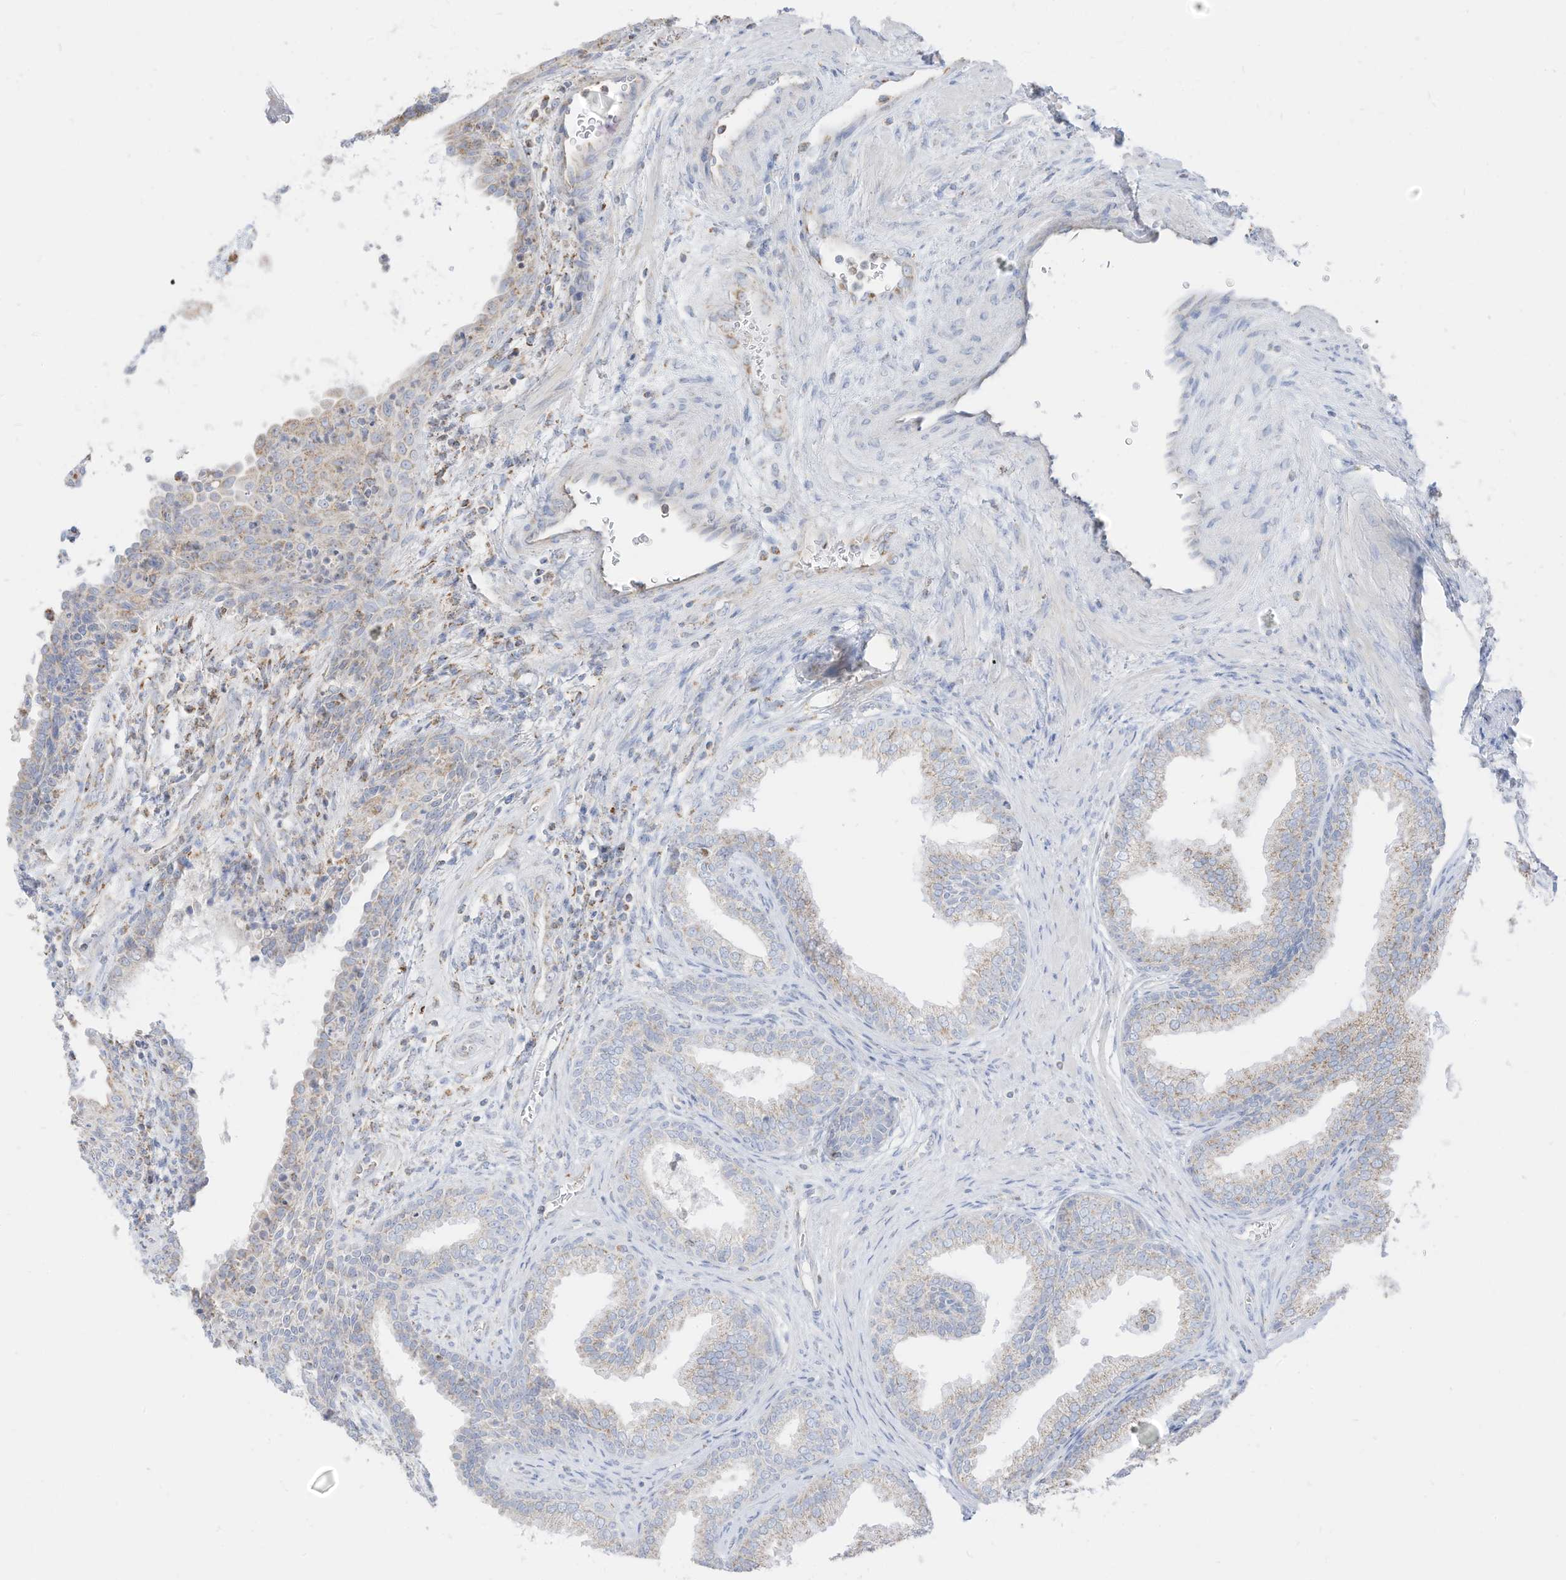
{"staining": {"intensity": "weak", "quantity": "25%-75%", "location": "cytoplasmic/membranous"}, "tissue": "prostate", "cell_type": "Glandular cells", "image_type": "normal", "snomed": [{"axis": "morphology", "description": "Normal tissue, NOS"}, {"axis": "topography", "description": "Prostate"}], "caption": "The immunohistochemical stain labels weak cytoplasmic/membranous expression in glandular cells of normal prostate.", "gene": "ETHE1", "patient": {"sex": "male", "age": 76}}